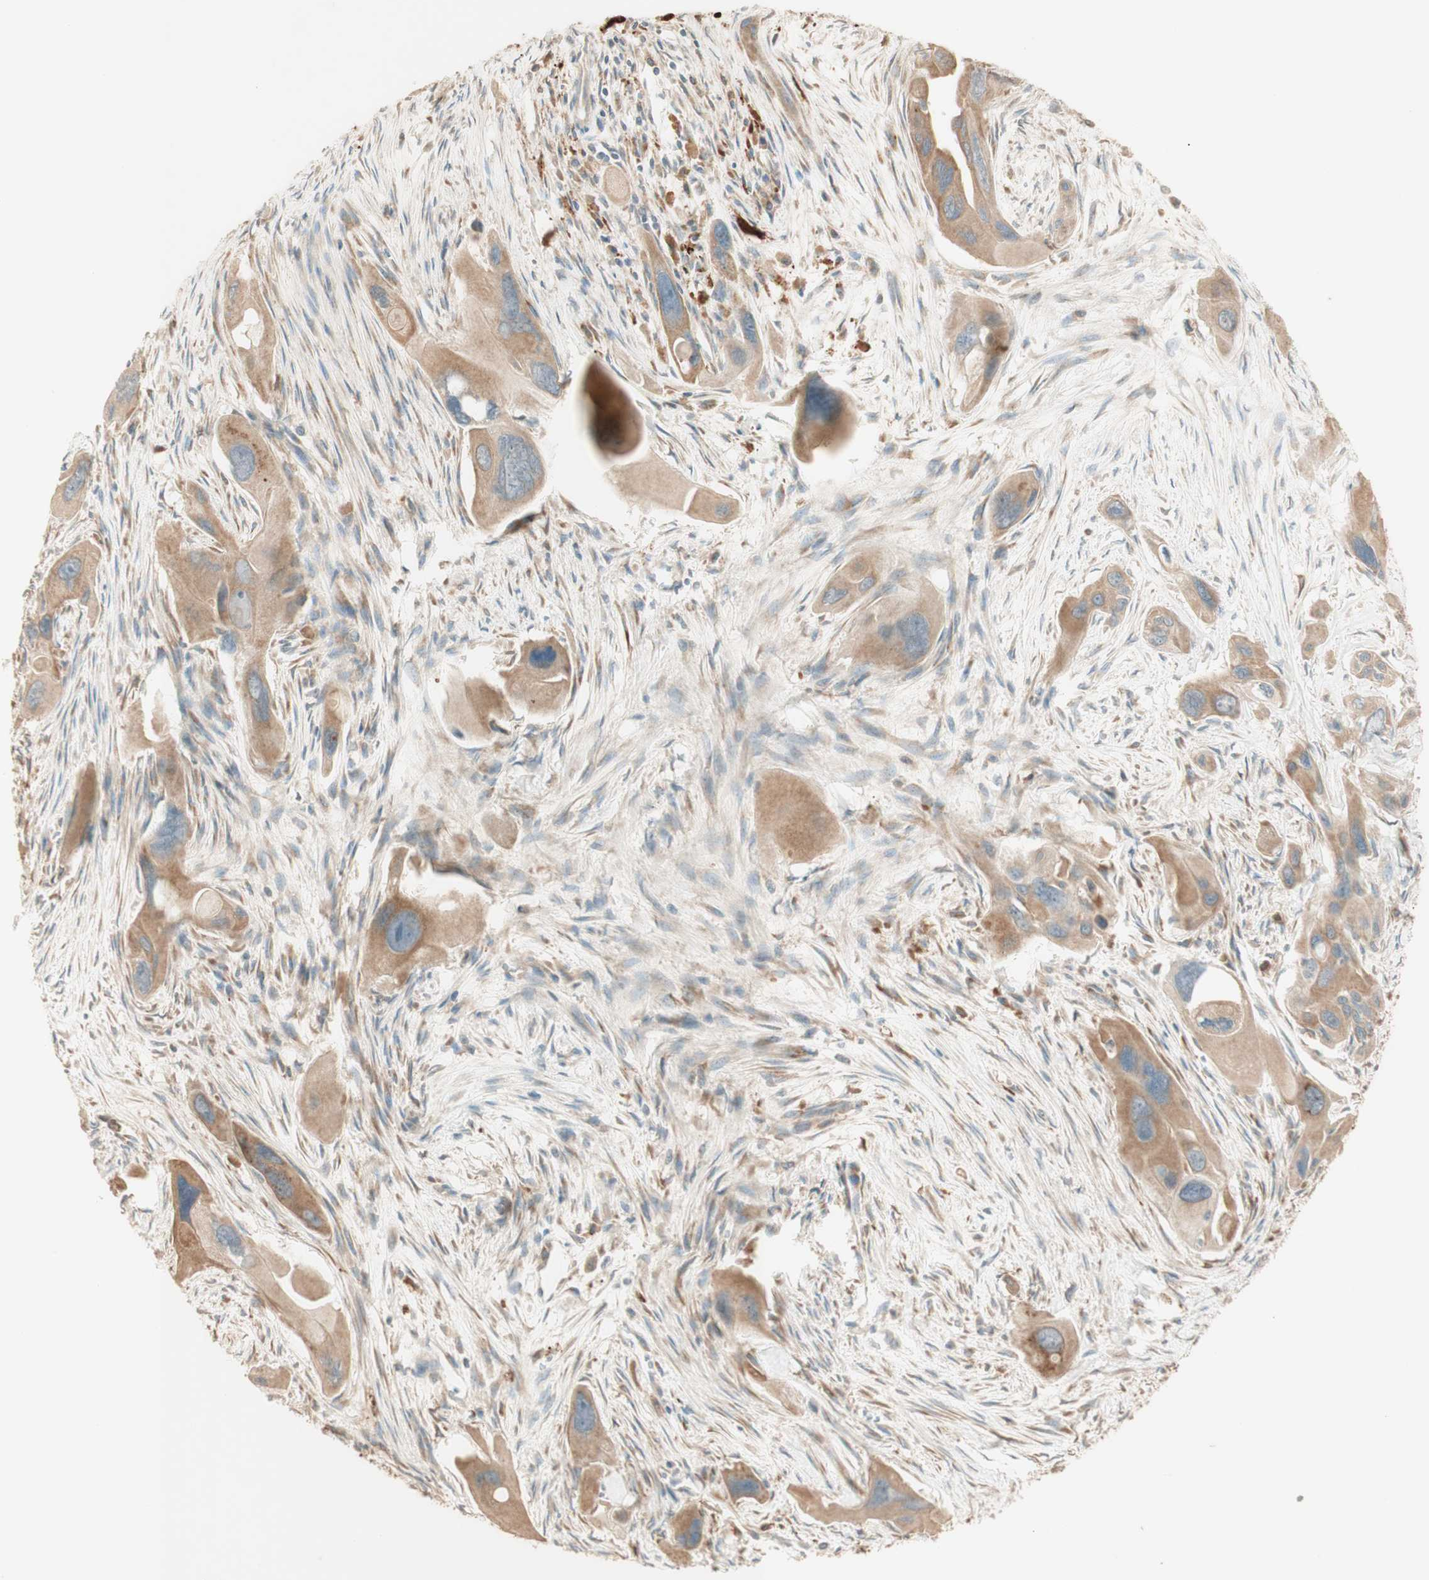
{"staining": {"intensity": "moderate", "quantity": ">75%", "location": "cytoplasmic/membranous"}, "tissue": "pancreatic cancer", "cell_type": "Tumor cells", "image_type": "cancer", "snomed": [{"axis": "morphology", "description": "Adenocarcinoma, NOS"}, {"axis": "topography", "description": "Pancreas"}], "caption": "Tumor cells show medium levels of moderate cytoplasmic/membranous expression in approximately >75% of cells in human adenocarcinoma (pancreatic). Immunohistochemistry (ihc) stains the protein of interest in brown and the nuclei are stained blue.", "gene": "CLCN2", "patient": {"sex": "male", "age": 73}}